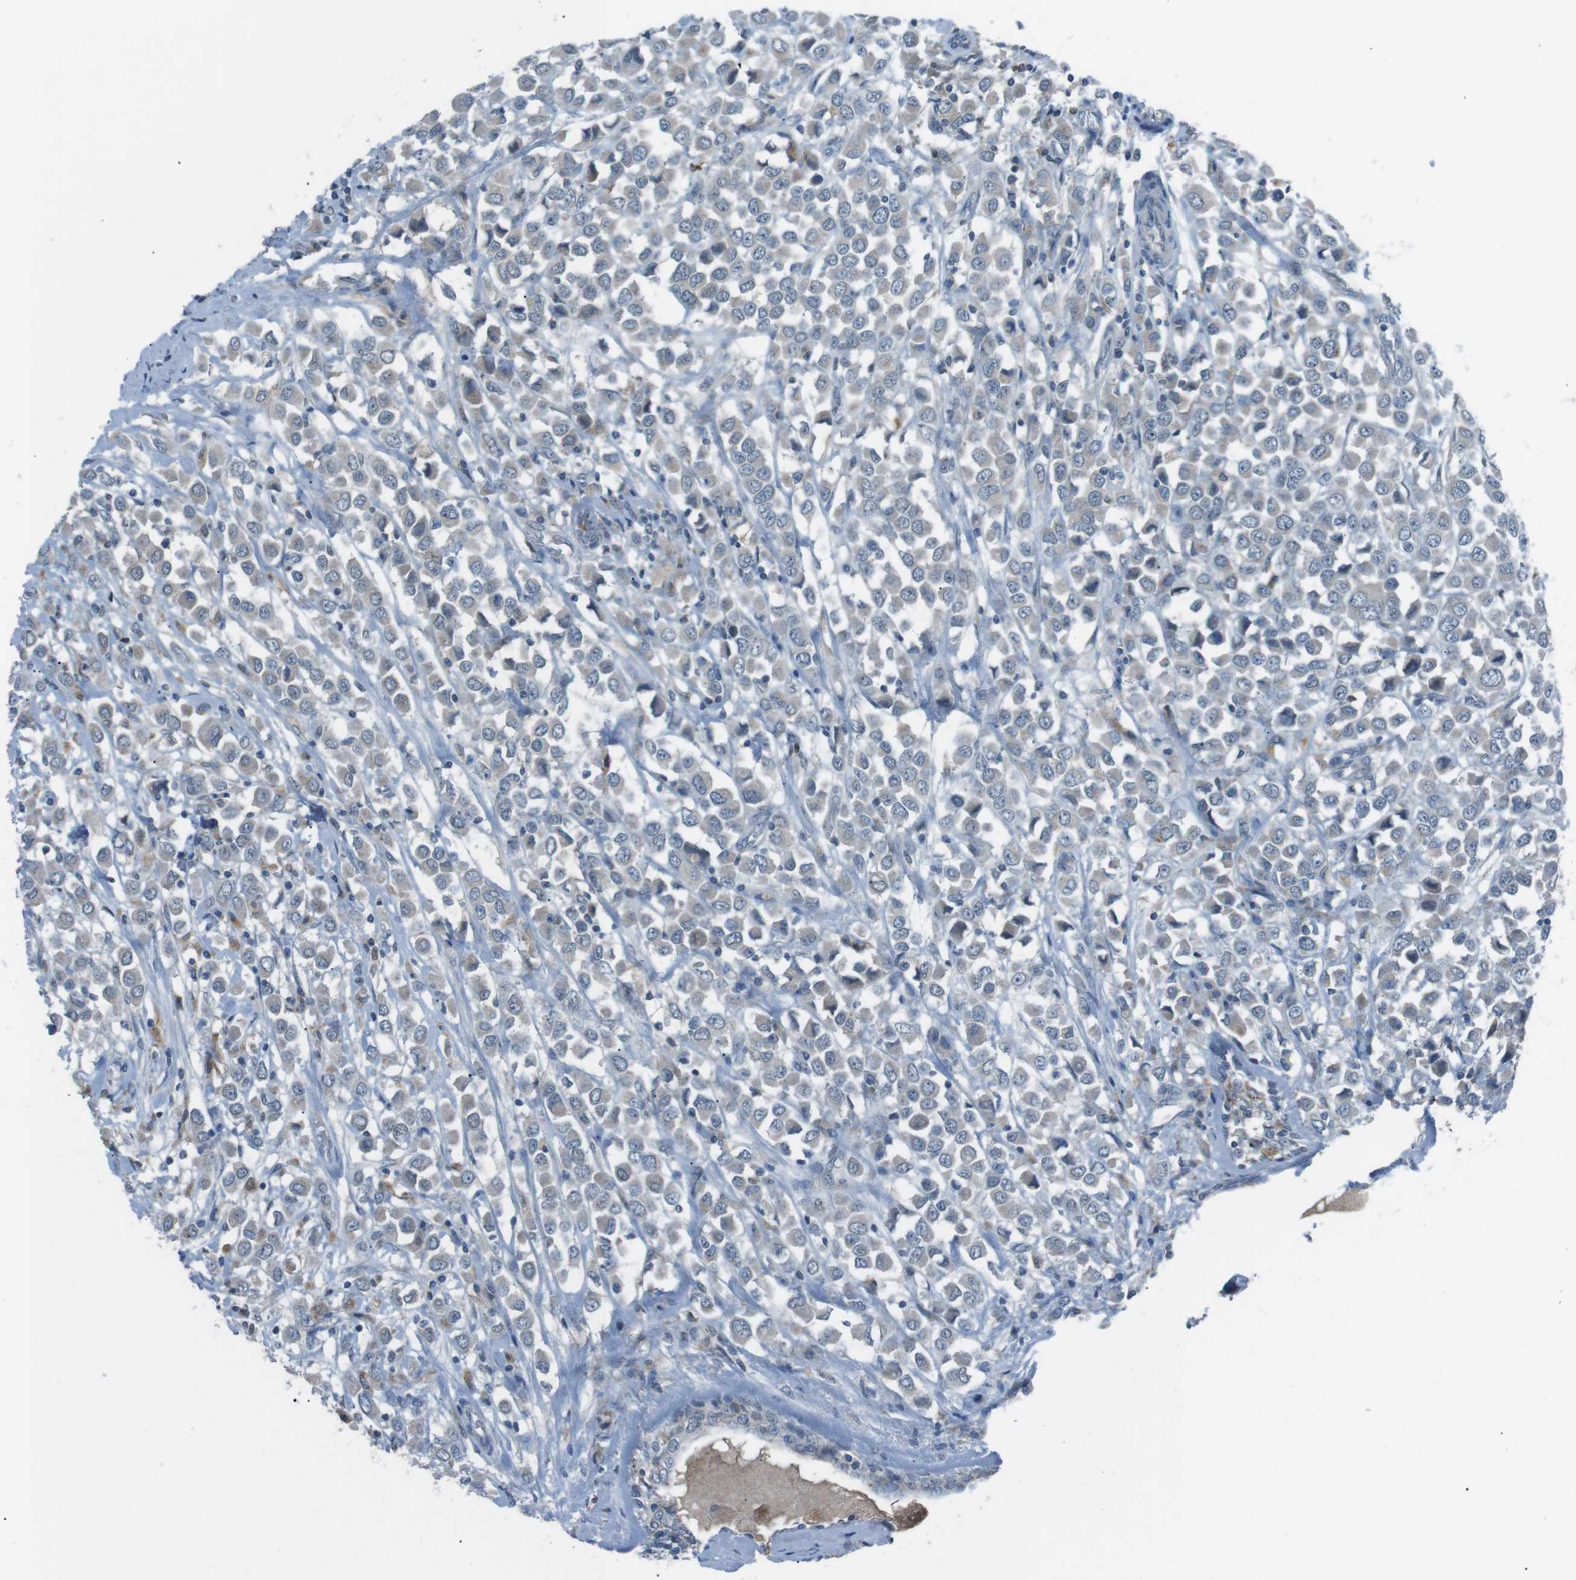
{"staining": {"intensity": "weak", "quantity": "<25%", "location": "cytoplasmic/membranous"}, "tissue": "breast cancer", "cell_type": "Tumor cells", "image_type": "cancer", "snomed": [{"axis": "morphology", "description": "Duct carcinoma"}, {"axis": "topography", "description": "Breast"}], "caption": "This is a image of immunohistochemistry staining of intraductal carcinoma (breast), which shows no staining in tumor cells.", "gene": "FCRLA", "patient": {"sex": "female", "age": 61}}